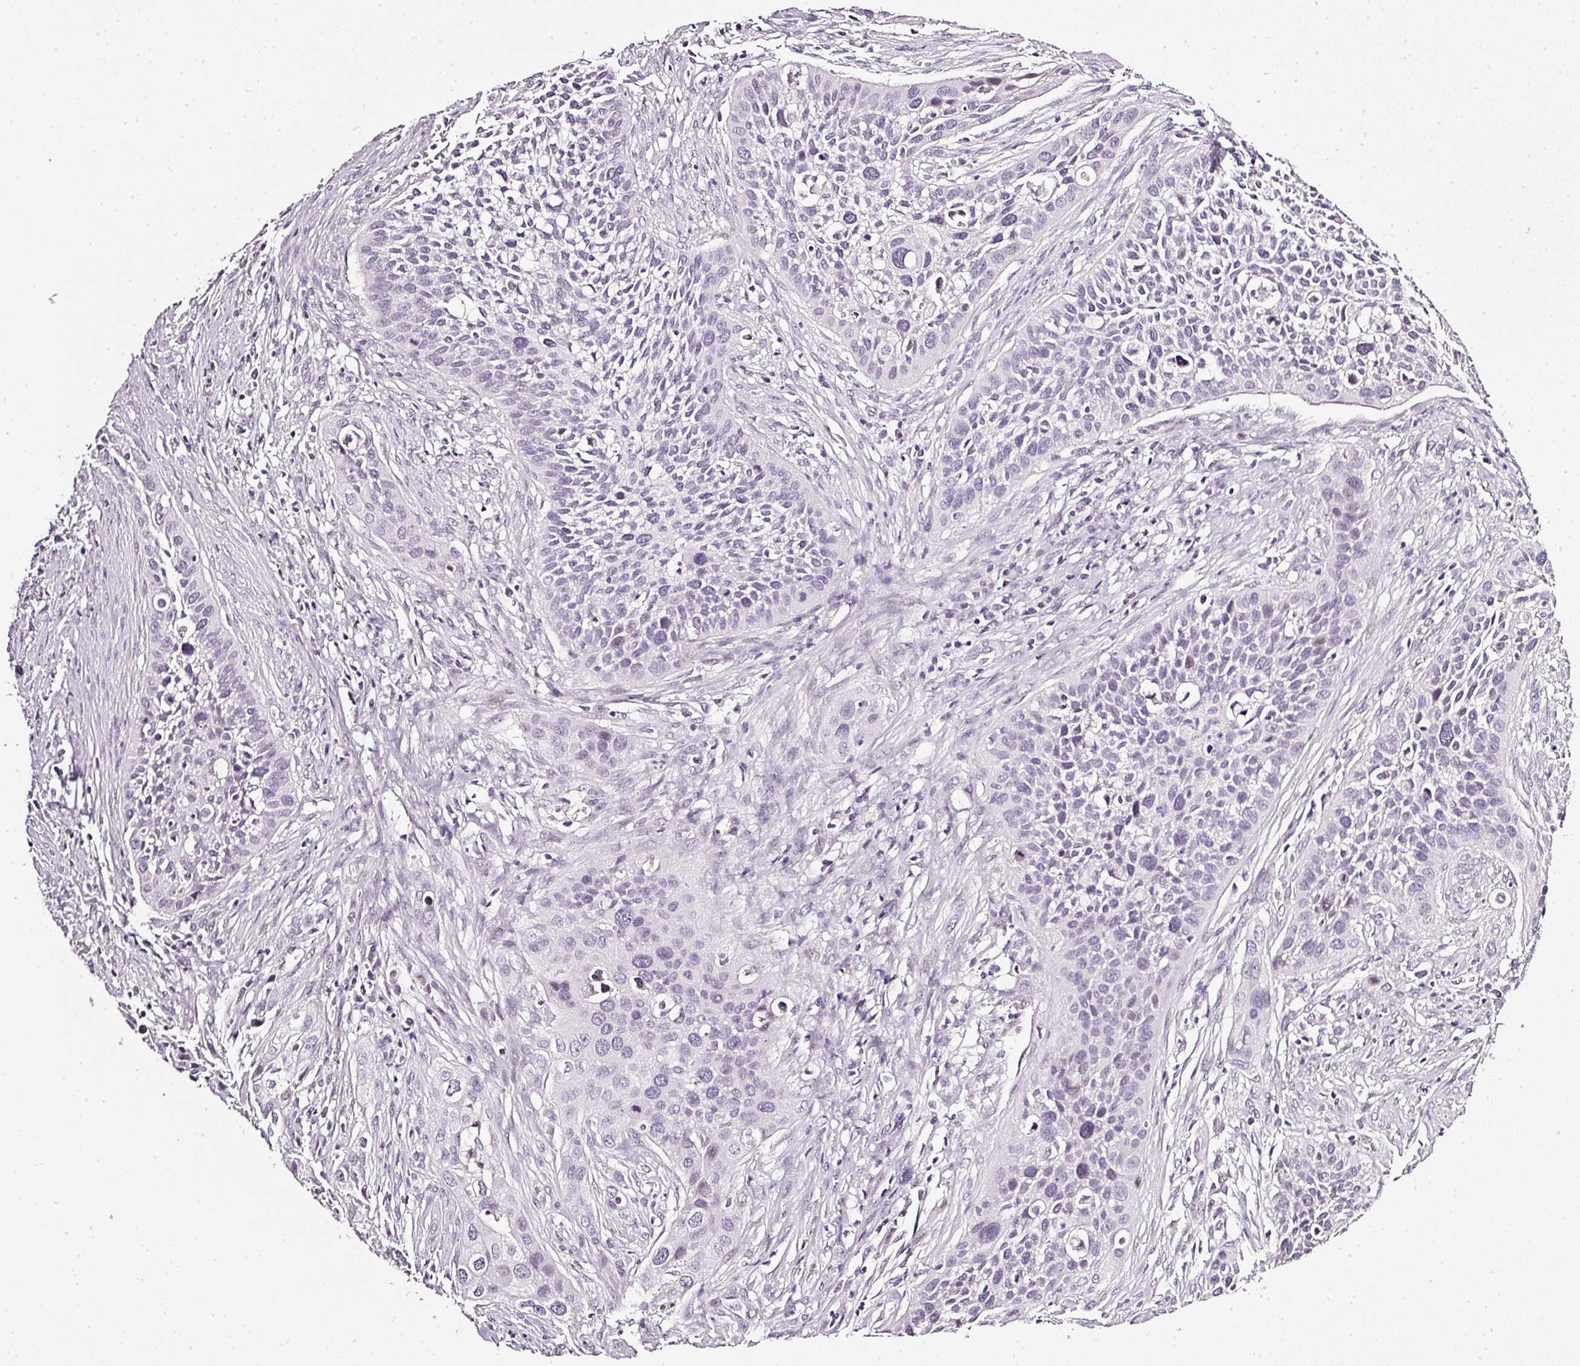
{"staining": {"intensity": "negative", "quantity": "none", "location": "none"}, "tissue": "cervical cancer", "cell_type": "Tumor cells", "image_type": "cancer", "snomed": [{"axis": "morphology", "description": "Squamous cell carcinoma, NOS"}, {"axis": "topography", "description": "Cervix"}], "caption": "Cervical cancer (squamous cell carcinoma) stained for a protein using IHC reveals no staining tumor cells.", "gene": "NRDE2", "patient": {"sex": "female", "age": 34}}